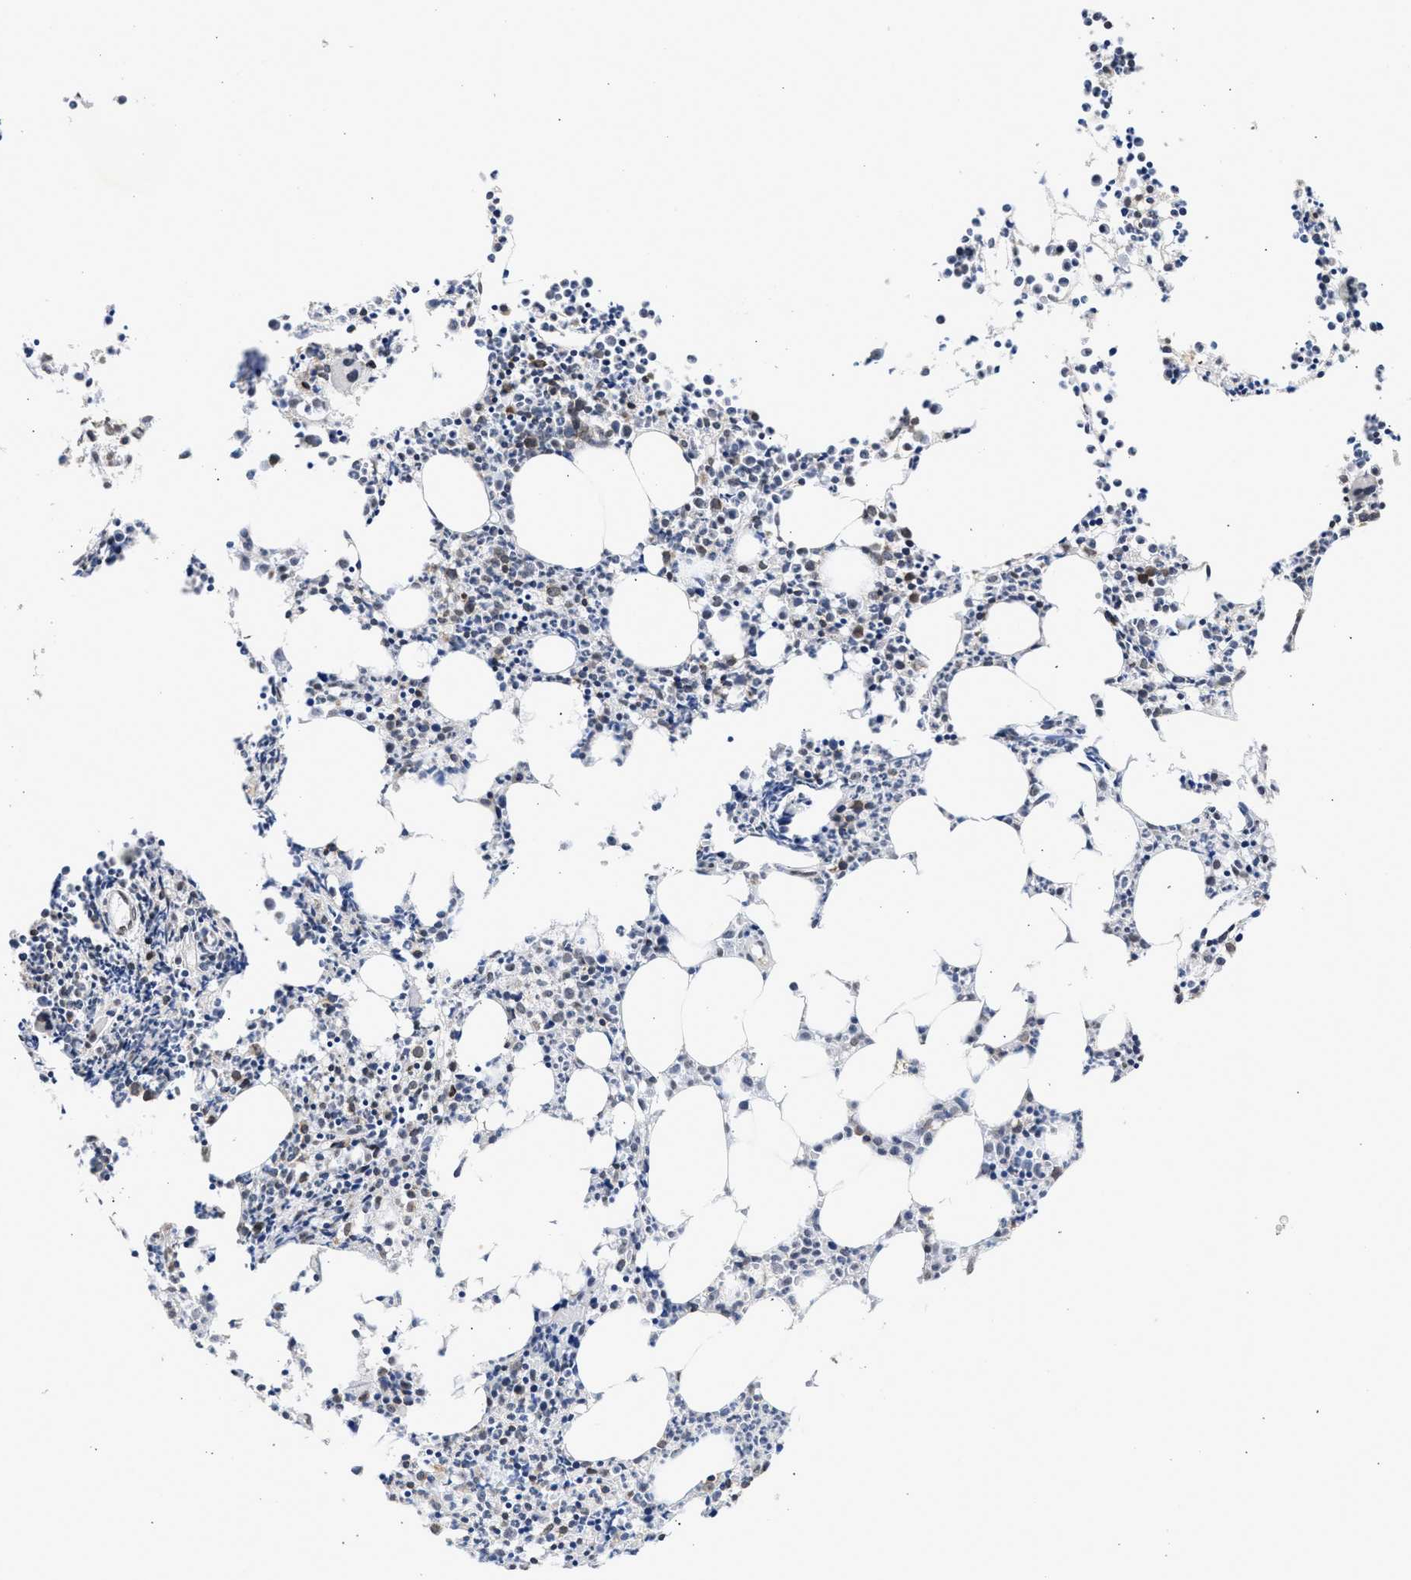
{"staining": {"intensity": "moderate", "quantity": "<25%", "location": "nuclear"}, "tissue": "bone marrow", "cell_type": "Hematopoietic cells", "image_type": "normal", "snomed": [{"axis": "morphology", "description": "Normal tissue, NOS"}, {"axis": "morphology", "description": "Inflammation, NOS"}, {"axis": "topography", "description": "Bone marrow"}], "caption": "Human bone marrow stained for a protein (brown) reveals moderate nuclear positive expression in about <25% of hematopoietic cells.", "gene": "NUP35", "patient": {"sex": "female", "age": 53}}